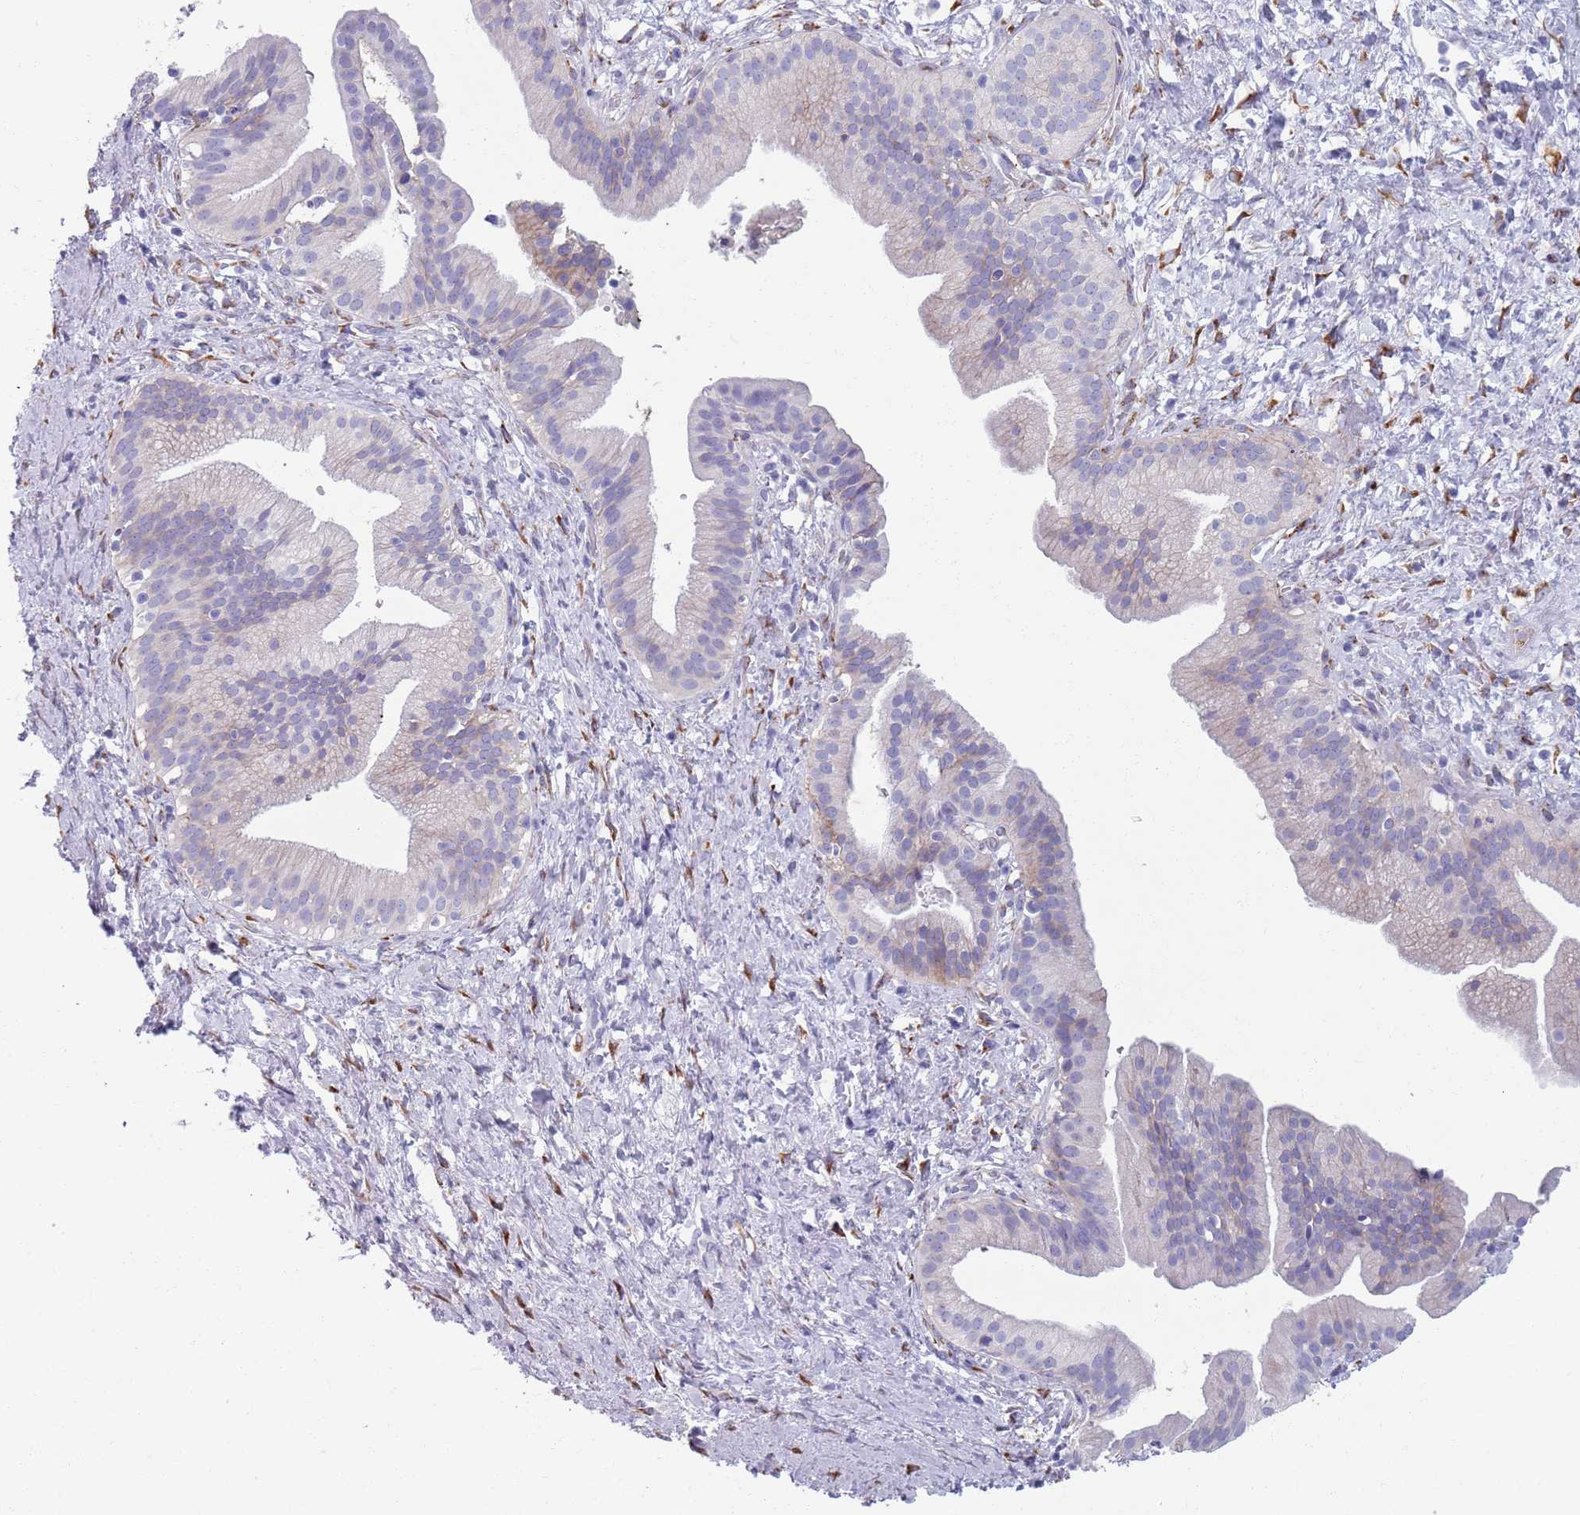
{"staining": {"intensity": "negative", "quantity": "none", "location": "none"}, "tissue": "pancreatic cancer", "cell_type": "Tumor cells", "image_type": "cancer", "snomed": [{"axis": "morphology", "description": "Adenocarcinoma, NOS"}, {"axis": "topography", "description": "Pancreas"}], "caption": "IHC image of neoplastic tissue: human adenocarcinoma (pancreatic) stained with DAB demonstrates no significant protein staining in tumor cells. (Brightfield microscopy of DAB immunohistochemistry (IHC) at high magnification).", "gene": "PLOD1", "patient": {"sex": "male", "age": 68}}